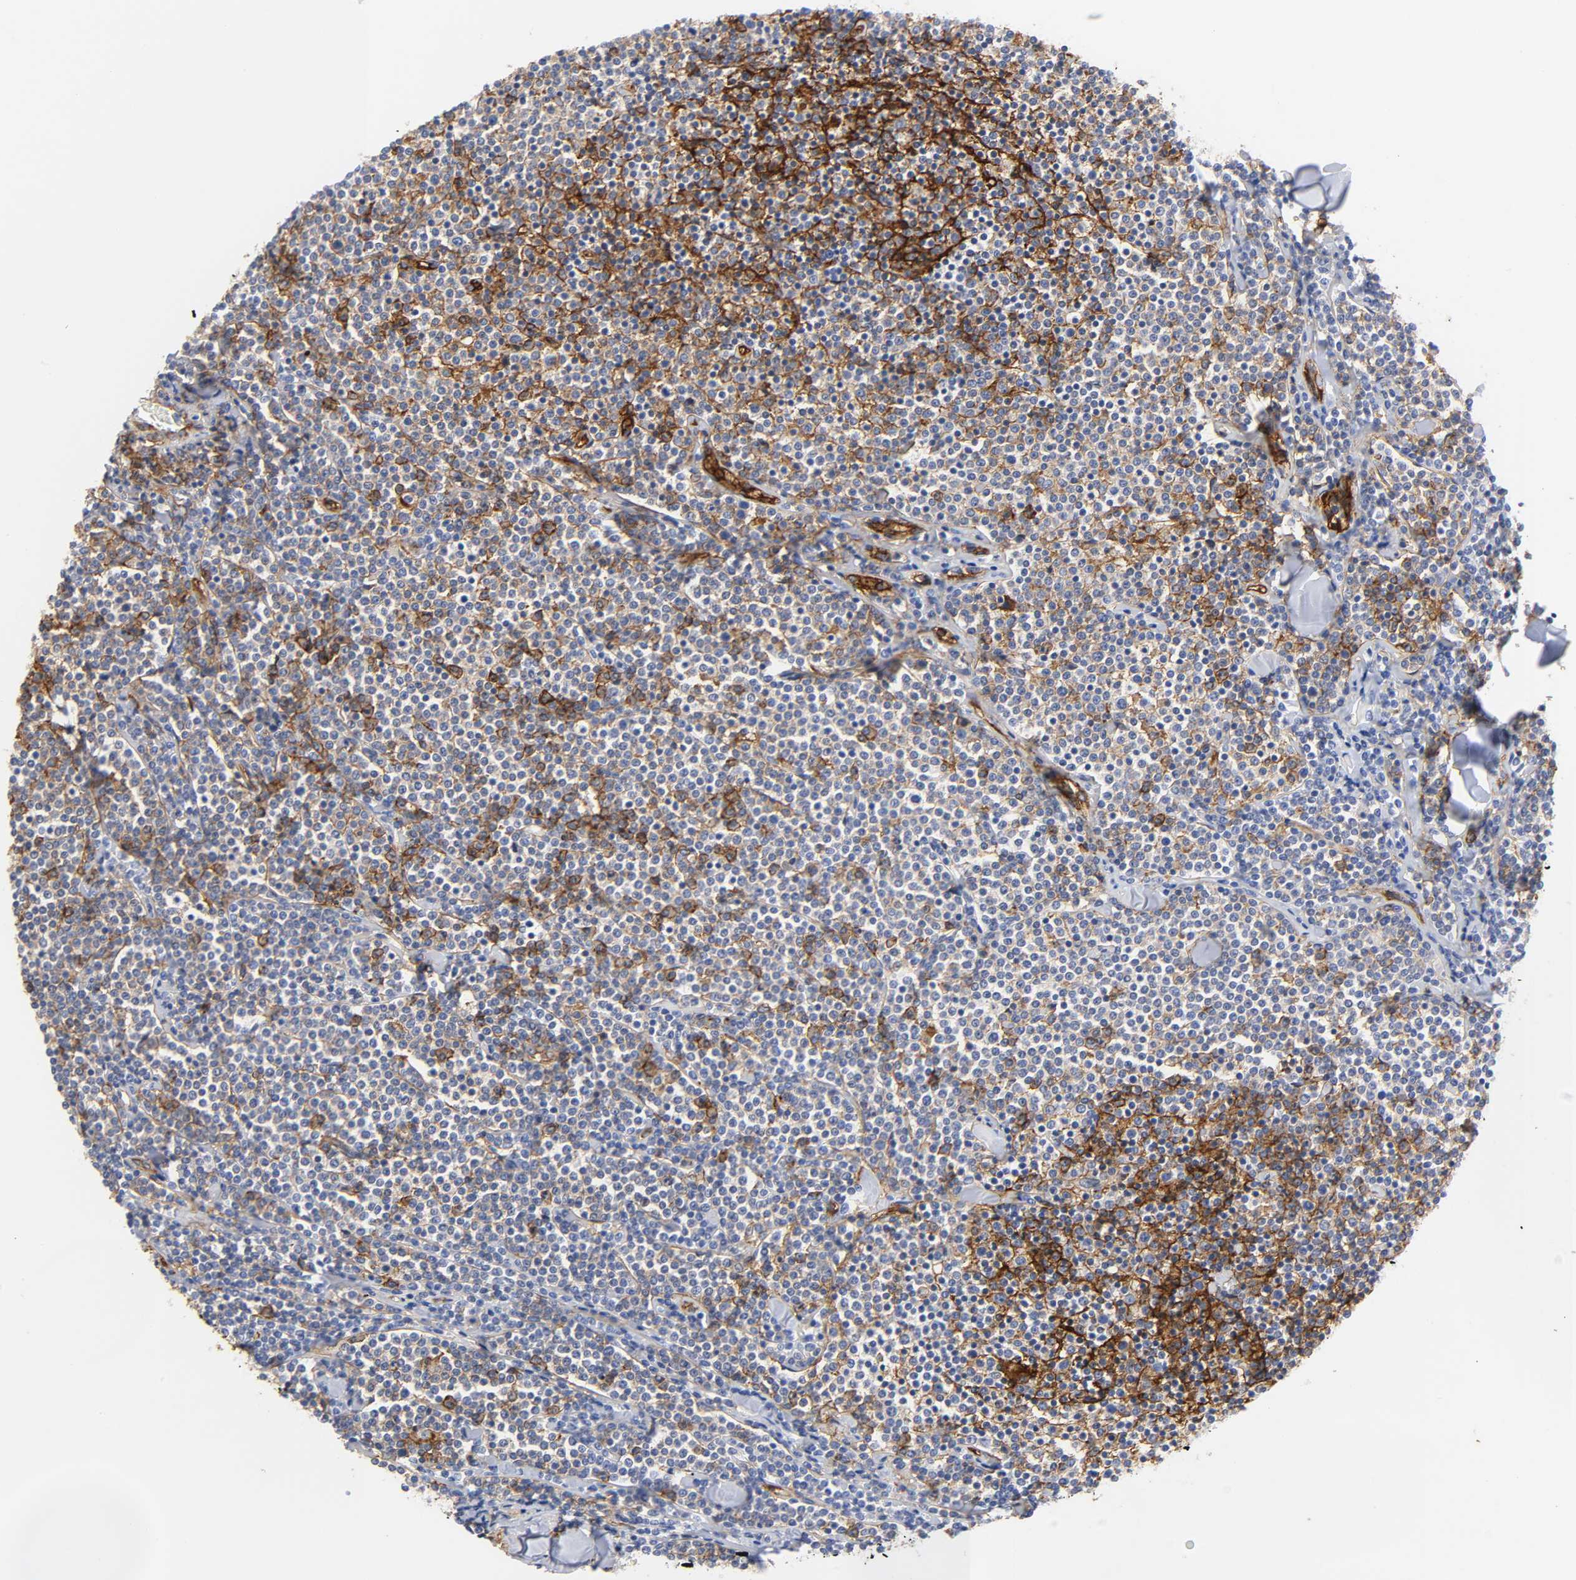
{"staining": {"intensity": "strong", "quantity": "<25%", "location": "cytoplasmic/membranous"}, "tissue": "lymphoma", "cell_type": "Tumor cells", "image_type": "cancer", "snomed": [{"axis": "morphology", "description": "Malignant lymphoma, non-Hodgkin's type, Low grade"}, {"axis": "topography", "description": "Soft tissue"}], "caption": "Protein analysis of low-grade malignant lymphoma, non-Hodgkin's type tissue reveals strong cytoplasmic/membranous staining in about <25% of tumor cells.", "gene": "ICAM1", "patient": {"sex": "male", "age": 92}}